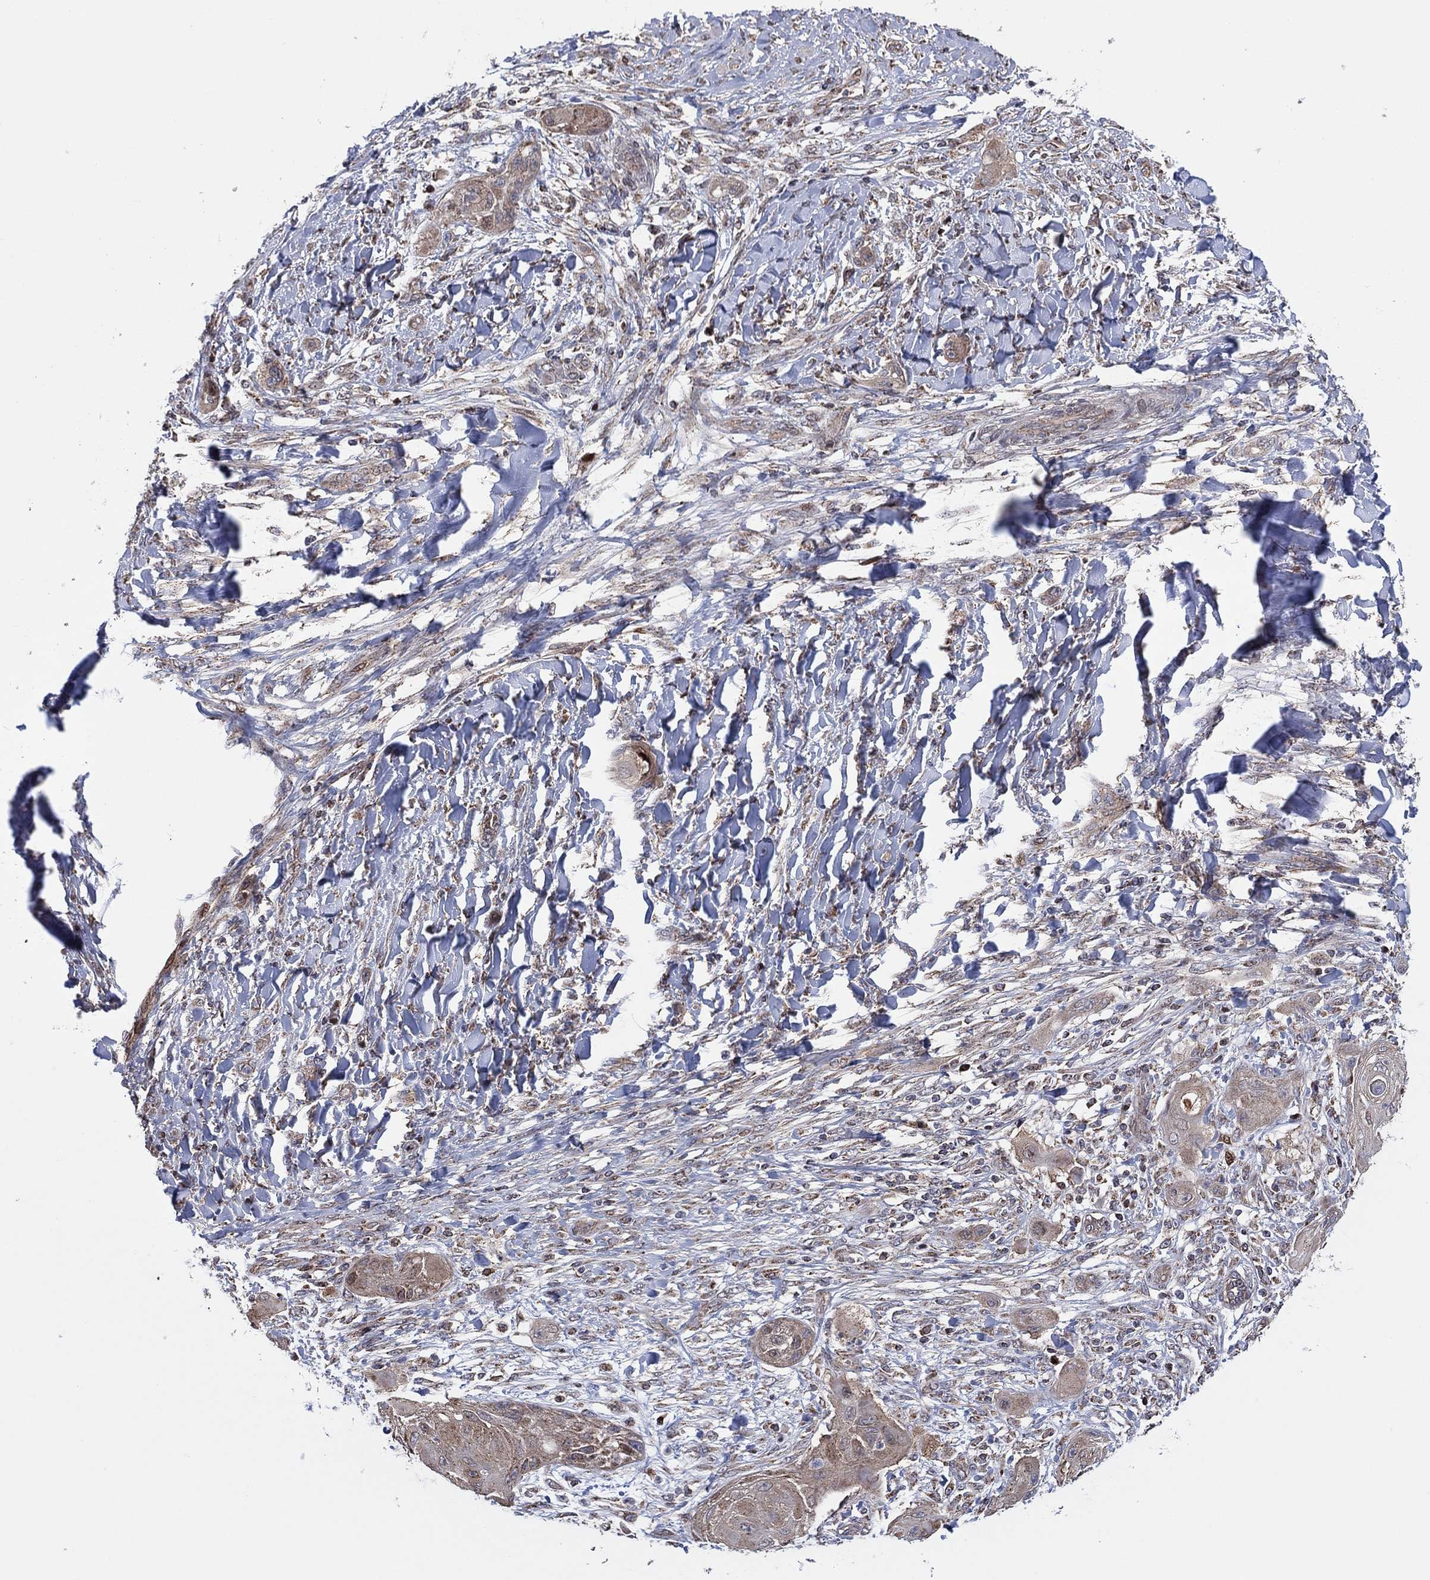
{"staining": {"intensity": "weak", "quantity": "25%-75%", "location": "cytoplasmic/membranous"}, "tissue": "skin cancer", "cell_type": "Tumor cells", "image_type": "cancer", "snomed": [{"axis": "morphology", "description": "Squamous cell carcinoma, NOS"}, {"axis": "topography", "description": "Skin"}], "caption": "Protein expression analysis of human skin cancer reveals weak cytoplasmic/membranous positivity in about 25%-75% of tumor cells.", "gene": "PIDD1", "patient": {"sex": "male", "age": 62}}